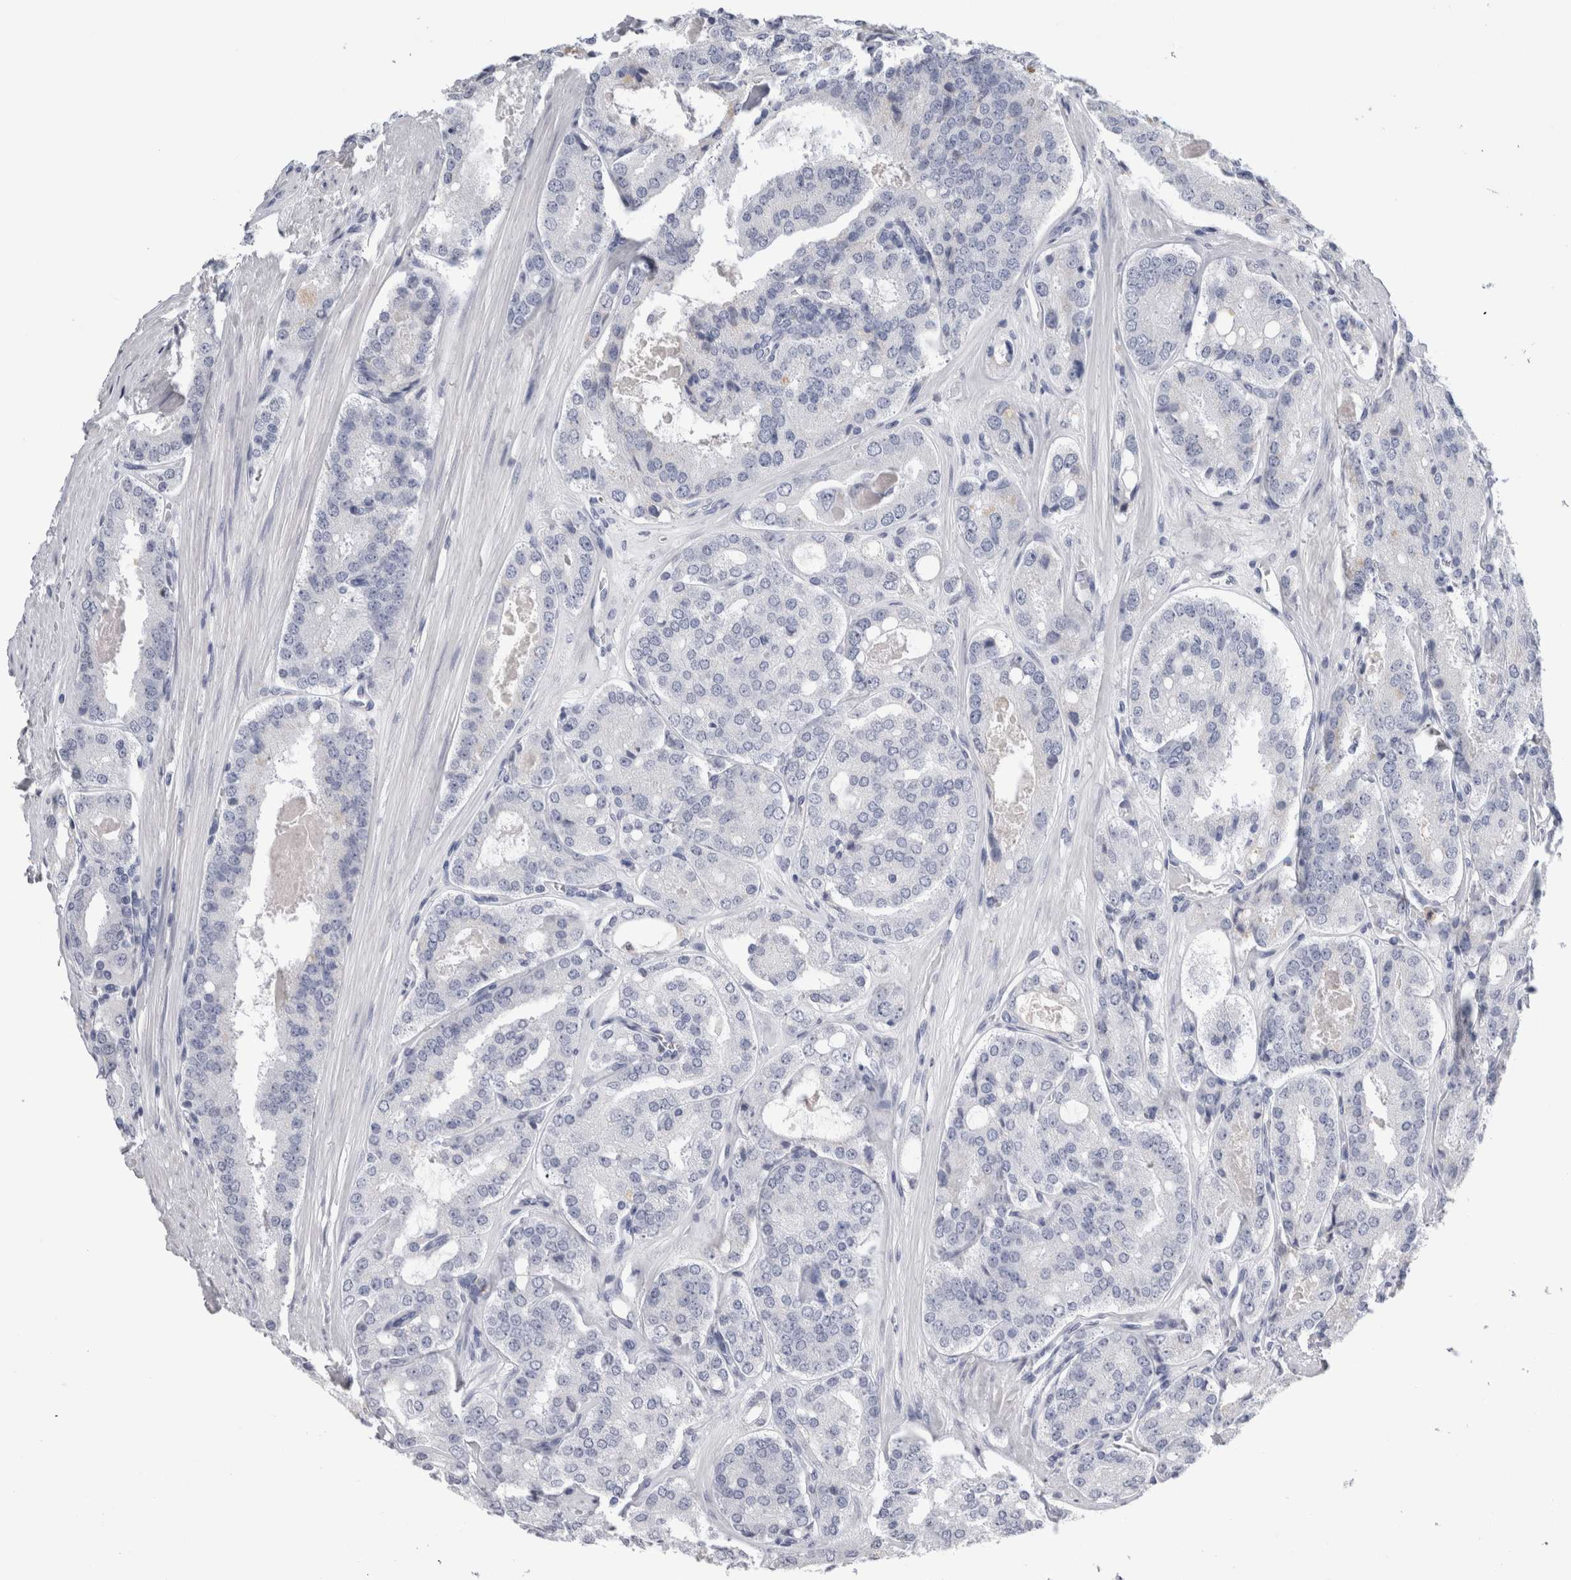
{"staining": {"intensity": "negative", "quantity": "none", "location": "none"}, "tissue": "prostate cancer", "cell_type": "Tumor cells", "image_type": "cancer", "snomed": [{"axis": "morphology", "description": "Adenocarcinoma, High grade"}, {"axis": "topography", "description": "Prostate"}], "caption": "An immunohistochemistry image of prostate cancer is shown. There is no staining in tumor cells of prostate cancer.", "gene": "S100A12", "patient": {"sex": "male", "age": 65}}